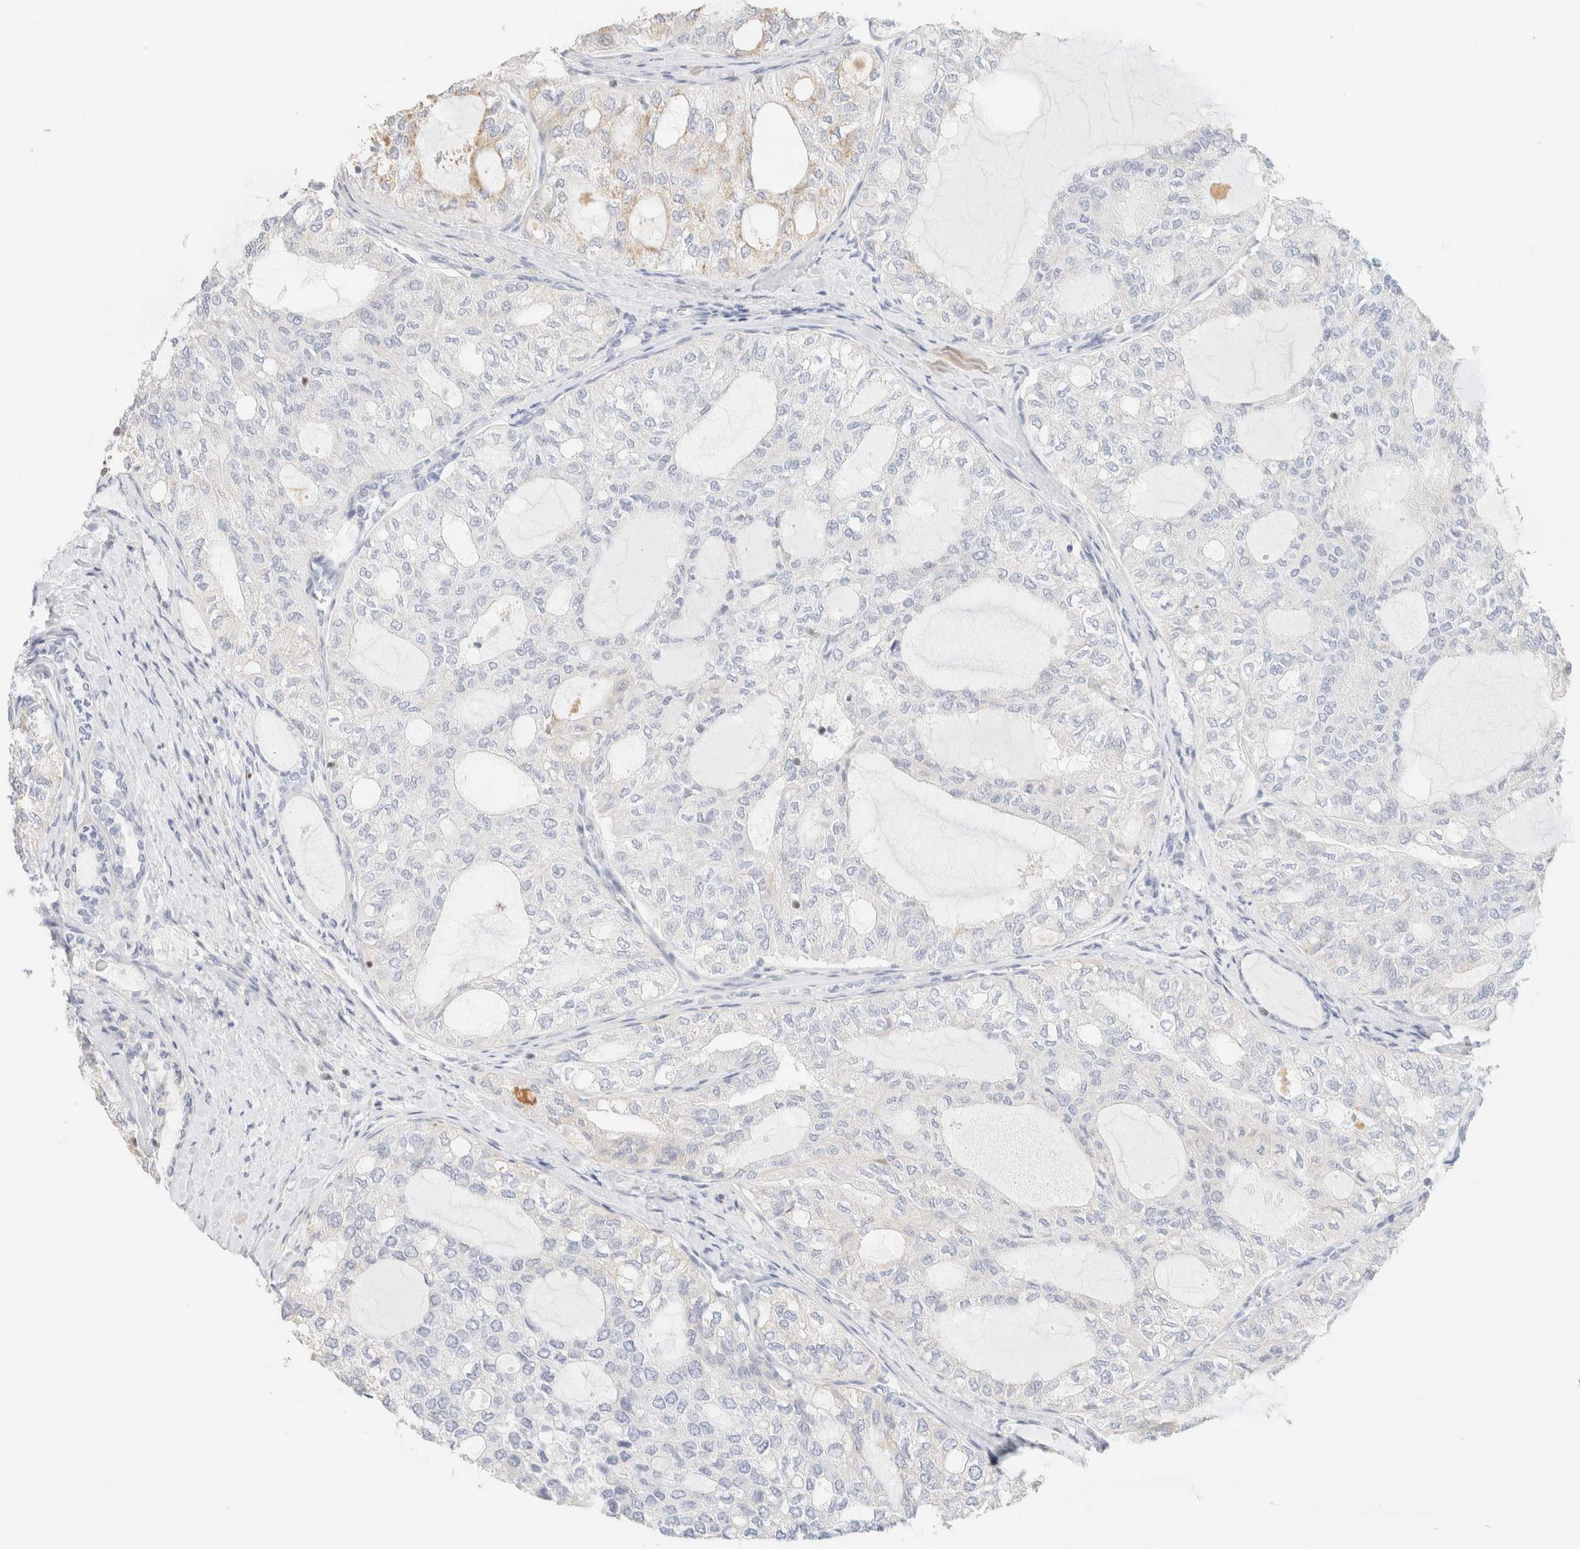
{"staining": {"intensity": "negative", "quantity": "none", "location": "none"}, "tissue": "thyroid cancer", "cell_type": "Tumor cells", "image_type": "cancer", "snomed": [{"axis": "morphology", "description": "Follicular adenoma carcinoma, NOS"}, {"axis": "topography", "description": "Thyroid gland"}], "caption": "DAB (3,3'-diaminobenzidine) immunohistochemical staining of human thyroid cancer exhibits no significant positivity in tumor cells.", "gene": "IKZF3", "patient": {"sex": "male", "age": 75}}